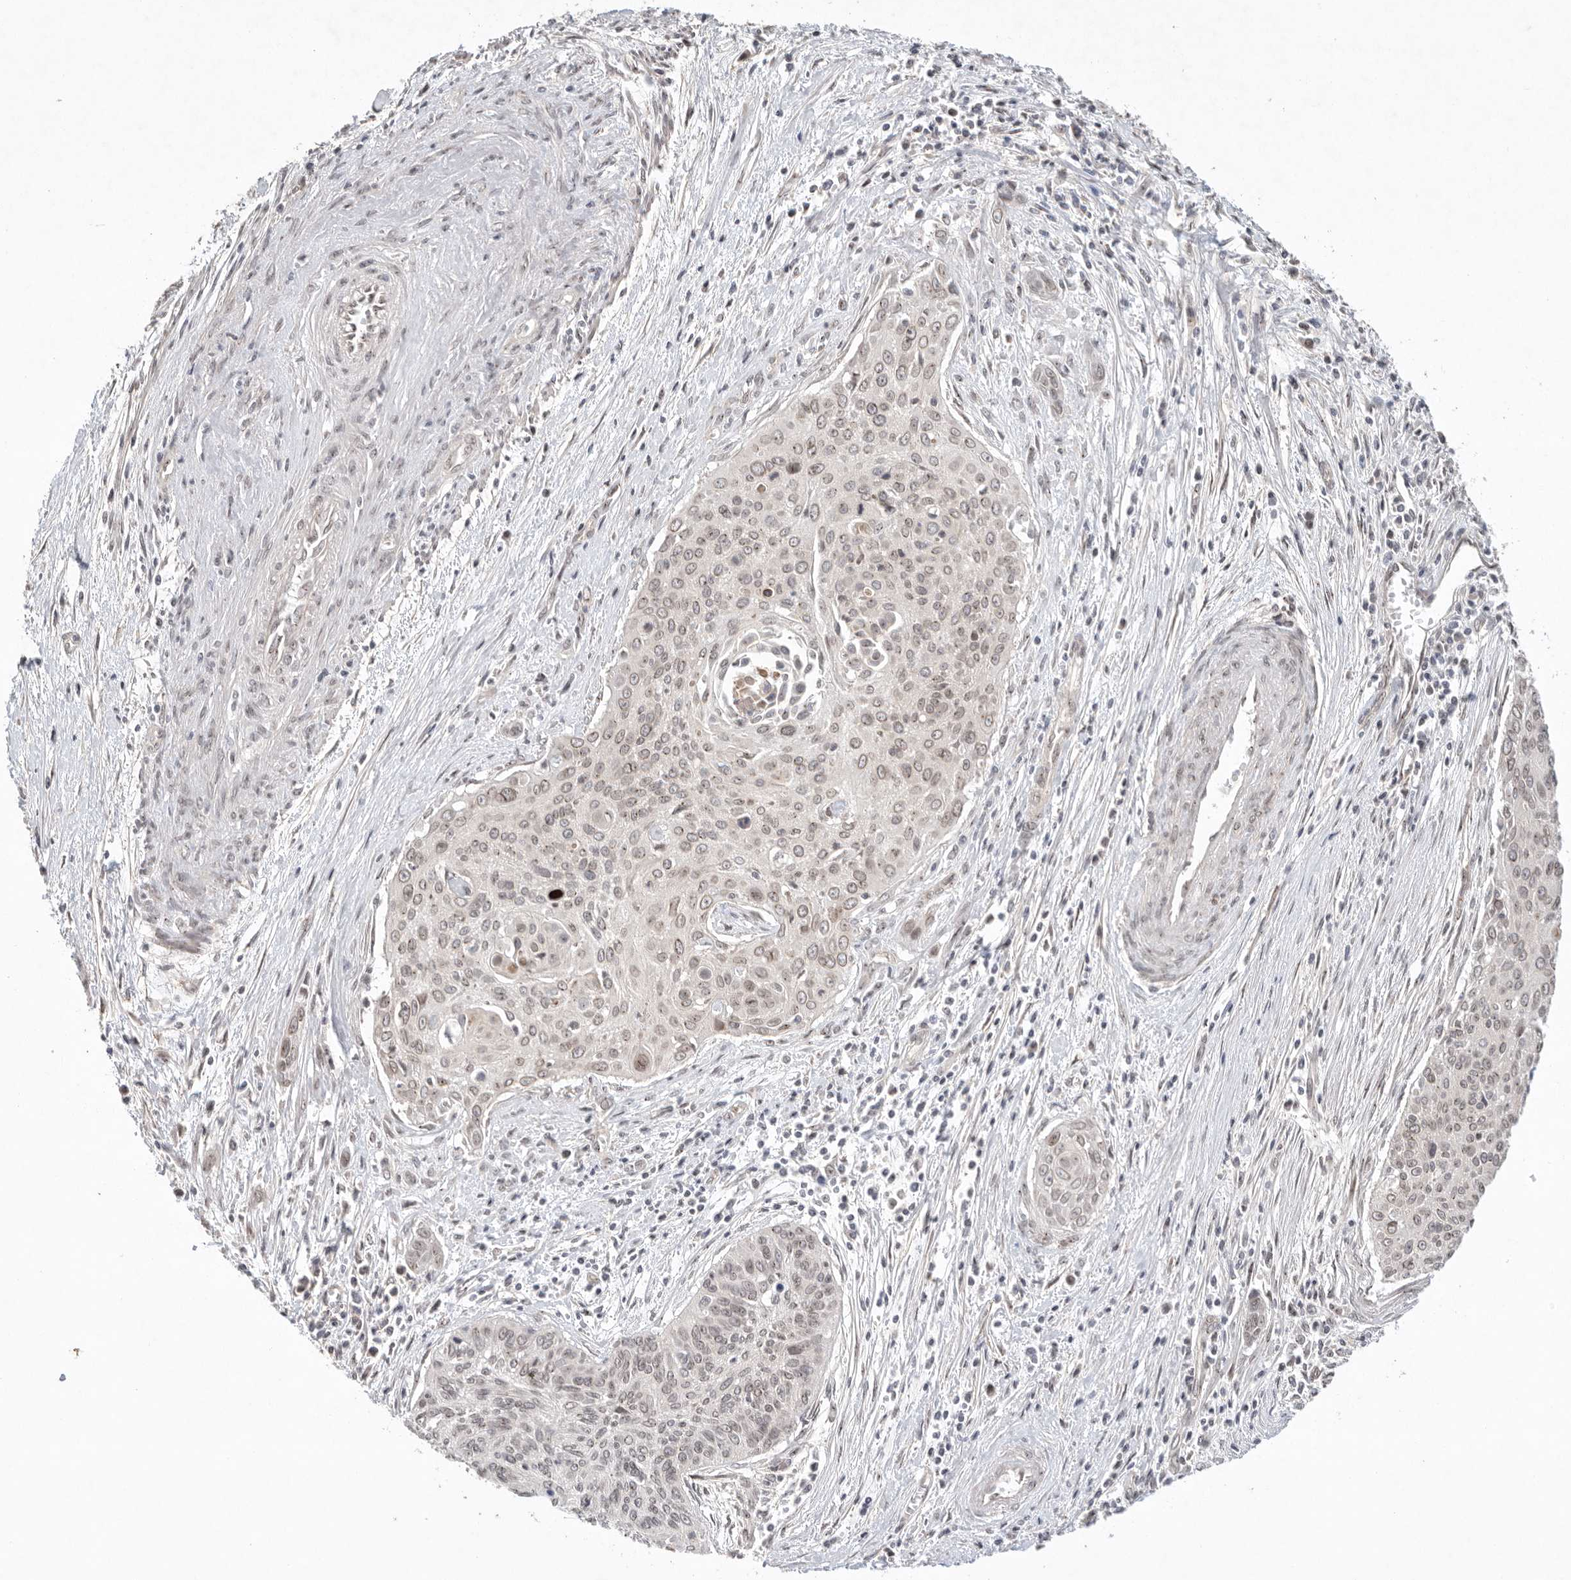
{"staining": {"intensity": "weak", "quantity": "25%-75%", "location": "nuclear"}, "tissue": "cervical cancer", "cell_type": "Tumor cells", "image_type": "cancer", "snomed": [{"axis": "morphology", "description": "Squamous cell carcinoma, NOS"}, {"axis": "topography", "description": "Cervix"}], "caption": "This is a micrograph of IHC staining of cervical cancer (squamous cell carcinoma), which shows weak positivity in the nuclear of tumor cells.", "gene": "LEMD3", "patient": {"sex": "female", "age": 55}}